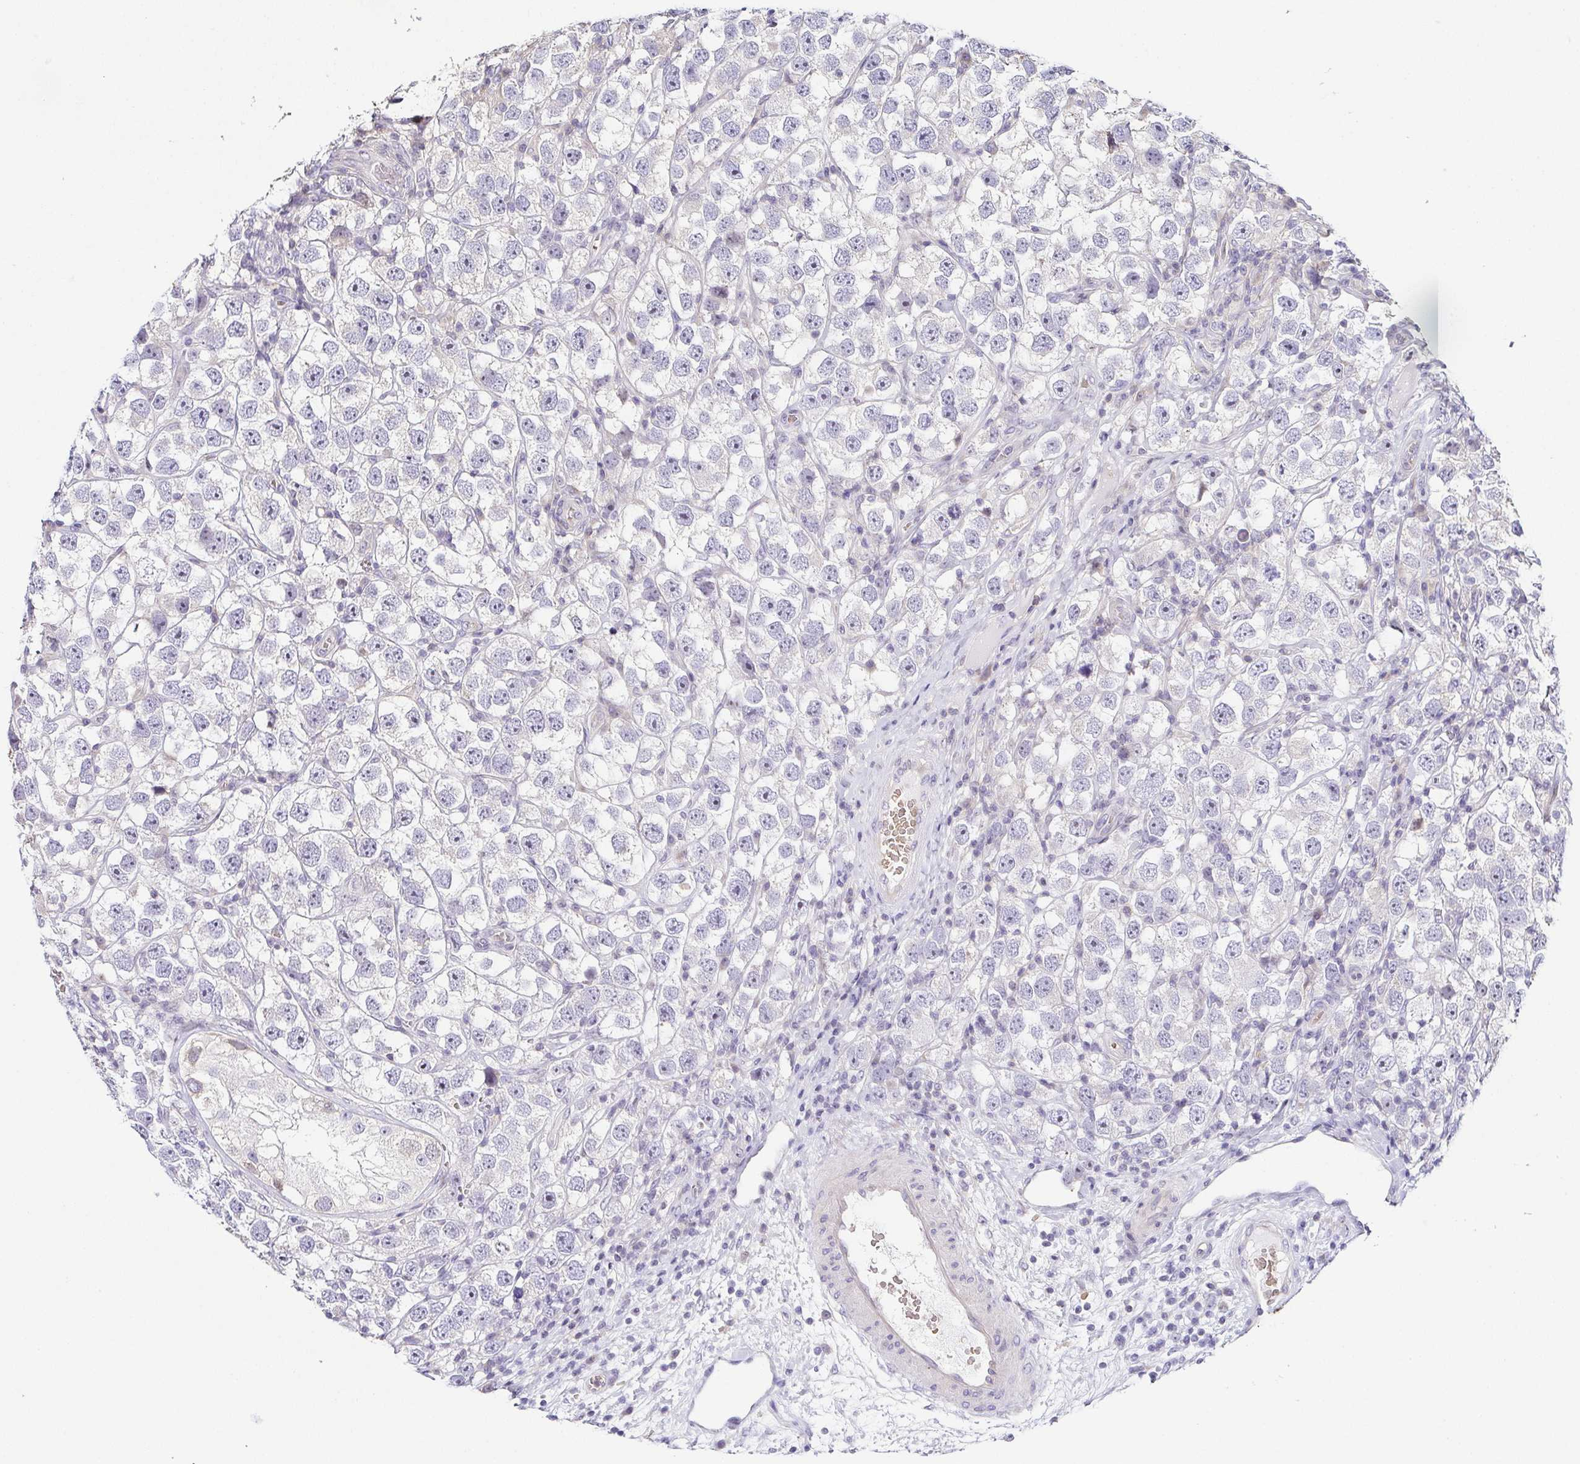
{"staining": {"intensity": "negative", "quantity": "none", "location": "none"}, "tissue": "testis cancer", "cell_type": "Tumor cells", "image_type": "cancer", "snomed": [{"axis": "morphology", "description": "Seminoma, NOS"}, {"axis": "topography", "description": "Testis"}], "caption": "Immunohistochemistry (IHC) micrograph of neoplastic tissue: human testis cancer (seminoma) stained with DAB (3,3'-diaminobenzidine) displays no significant protein staining in tumor cells.", "gene": "FAM162B", "patient": {"sex": "male", "age": 26}}